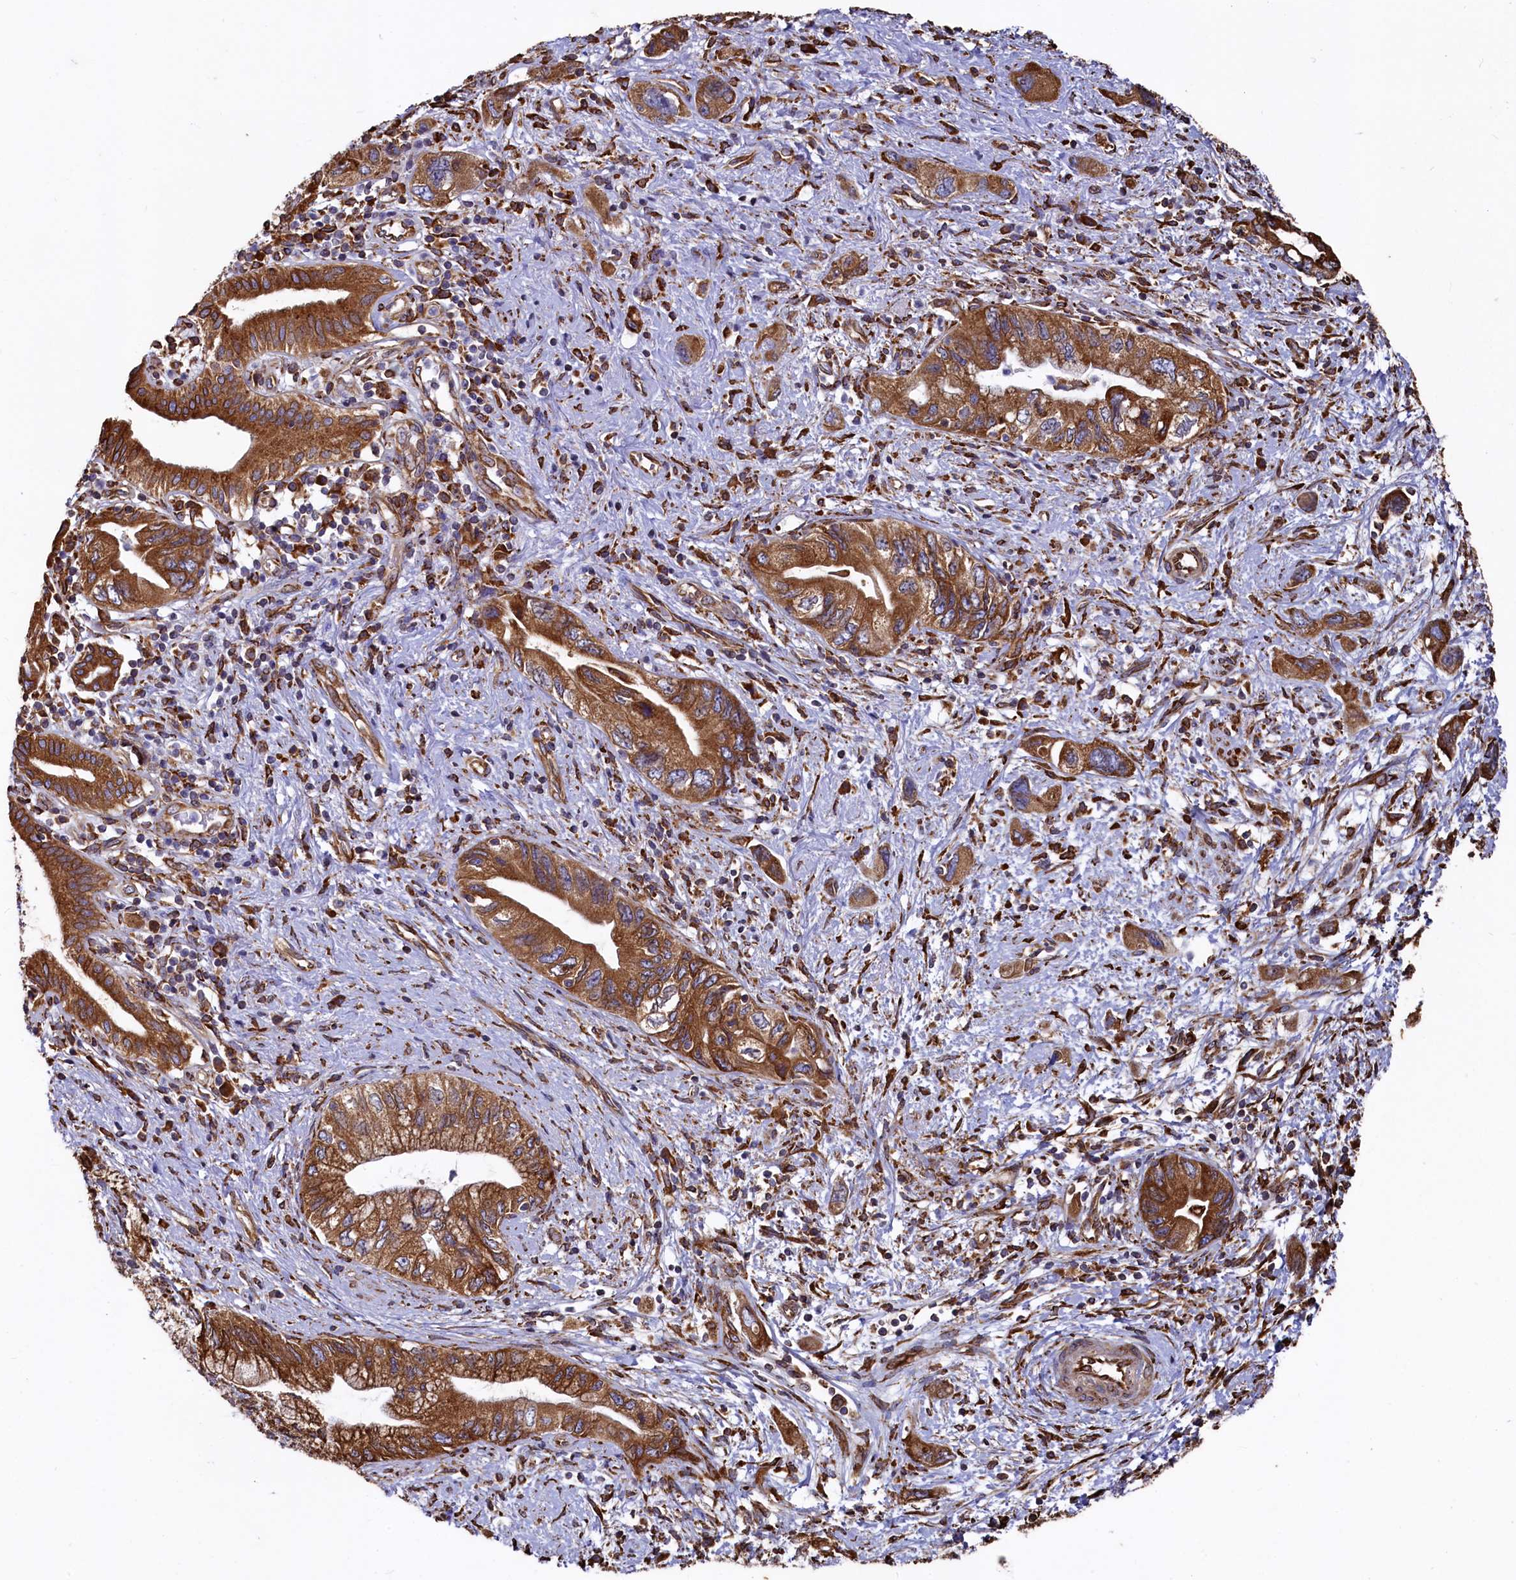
{"staining": {"intensity": "moderate", "quantity": ">75%", "location": "cytoplasmic/membranous"}, "tissue": "pancreatic cancer", "cell_type": "Tumor cells", "image_type": "cancer", "snomed": [{"axis": "morphology", "description": "Adenocarcinoma, NOS"}, {"axis": "topography", "description": "Pancreas"}], "caption": "Pancreatic cancer stained with immunohistochemistry demonstrates moderate cytoplasmic/membranous expression in about >75% of tumor cells. The staining was performed using DAB, with brown indicating positive protein expression. Nuclei are stained blue with hematoxylin.", "gene": "NEURL1B", "patient": {"sex": "female", "age": 73}}